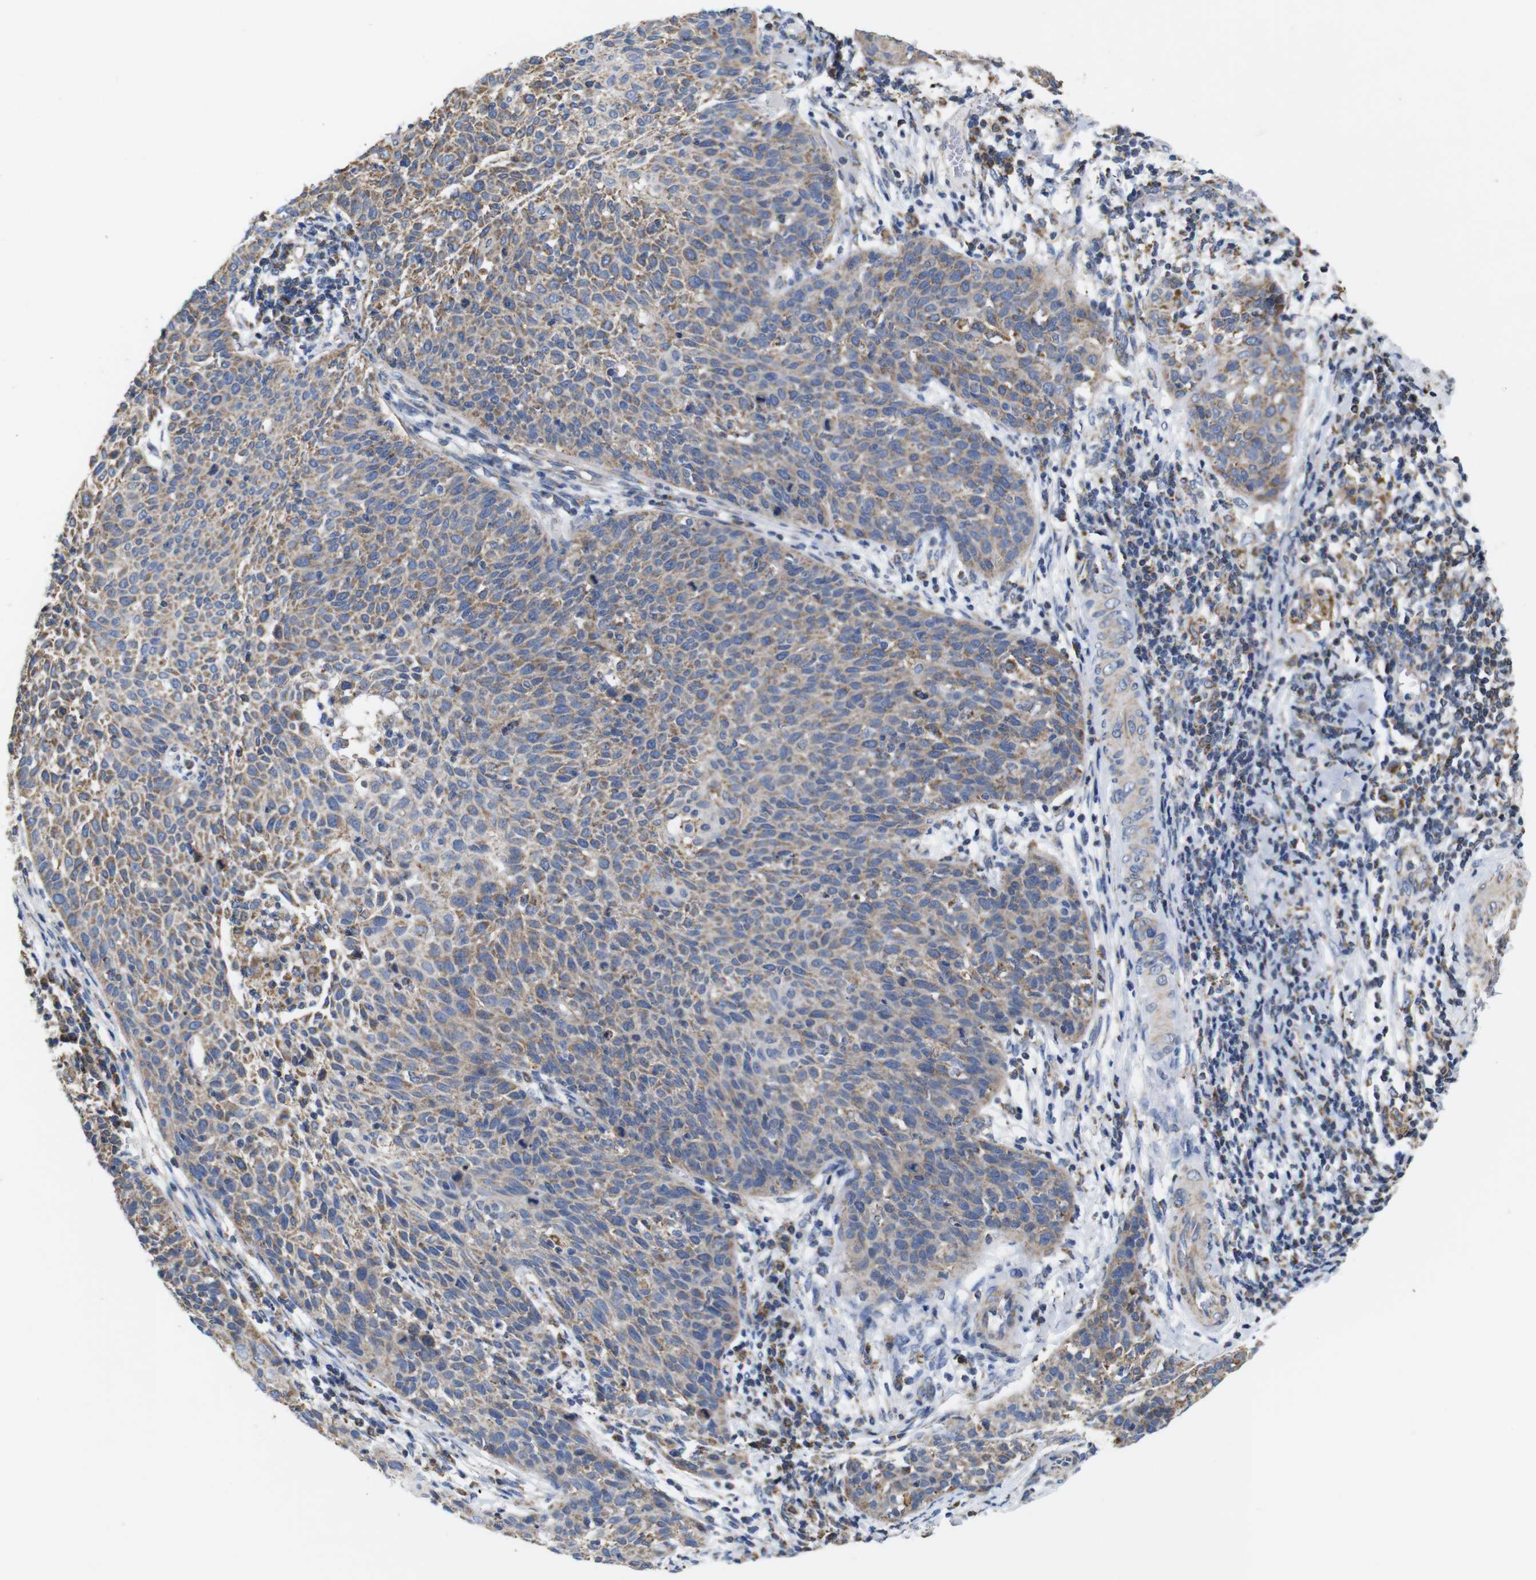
{"staining": {"intensity": "moderate", "quantity": ">75%", "location": "cytoplasmic/membranous"}, "tissue": "cervical cancer", "cell_type": "Tumor cells", "image_type": "cancer", "snomed": [{"axis": "morphology", "description": "Squamous cell carcinoma, NOS"}, {"axis": "topography", "description": "Cervix"}], "caption": "Tumor cells show medium levels of moderate cytoplasmic/membranous expression in about >75% of cells in human squamous cell carcinoma (cervical).", "gene": "FAM171B", "patient": {"sex": "female", "age": 38}}